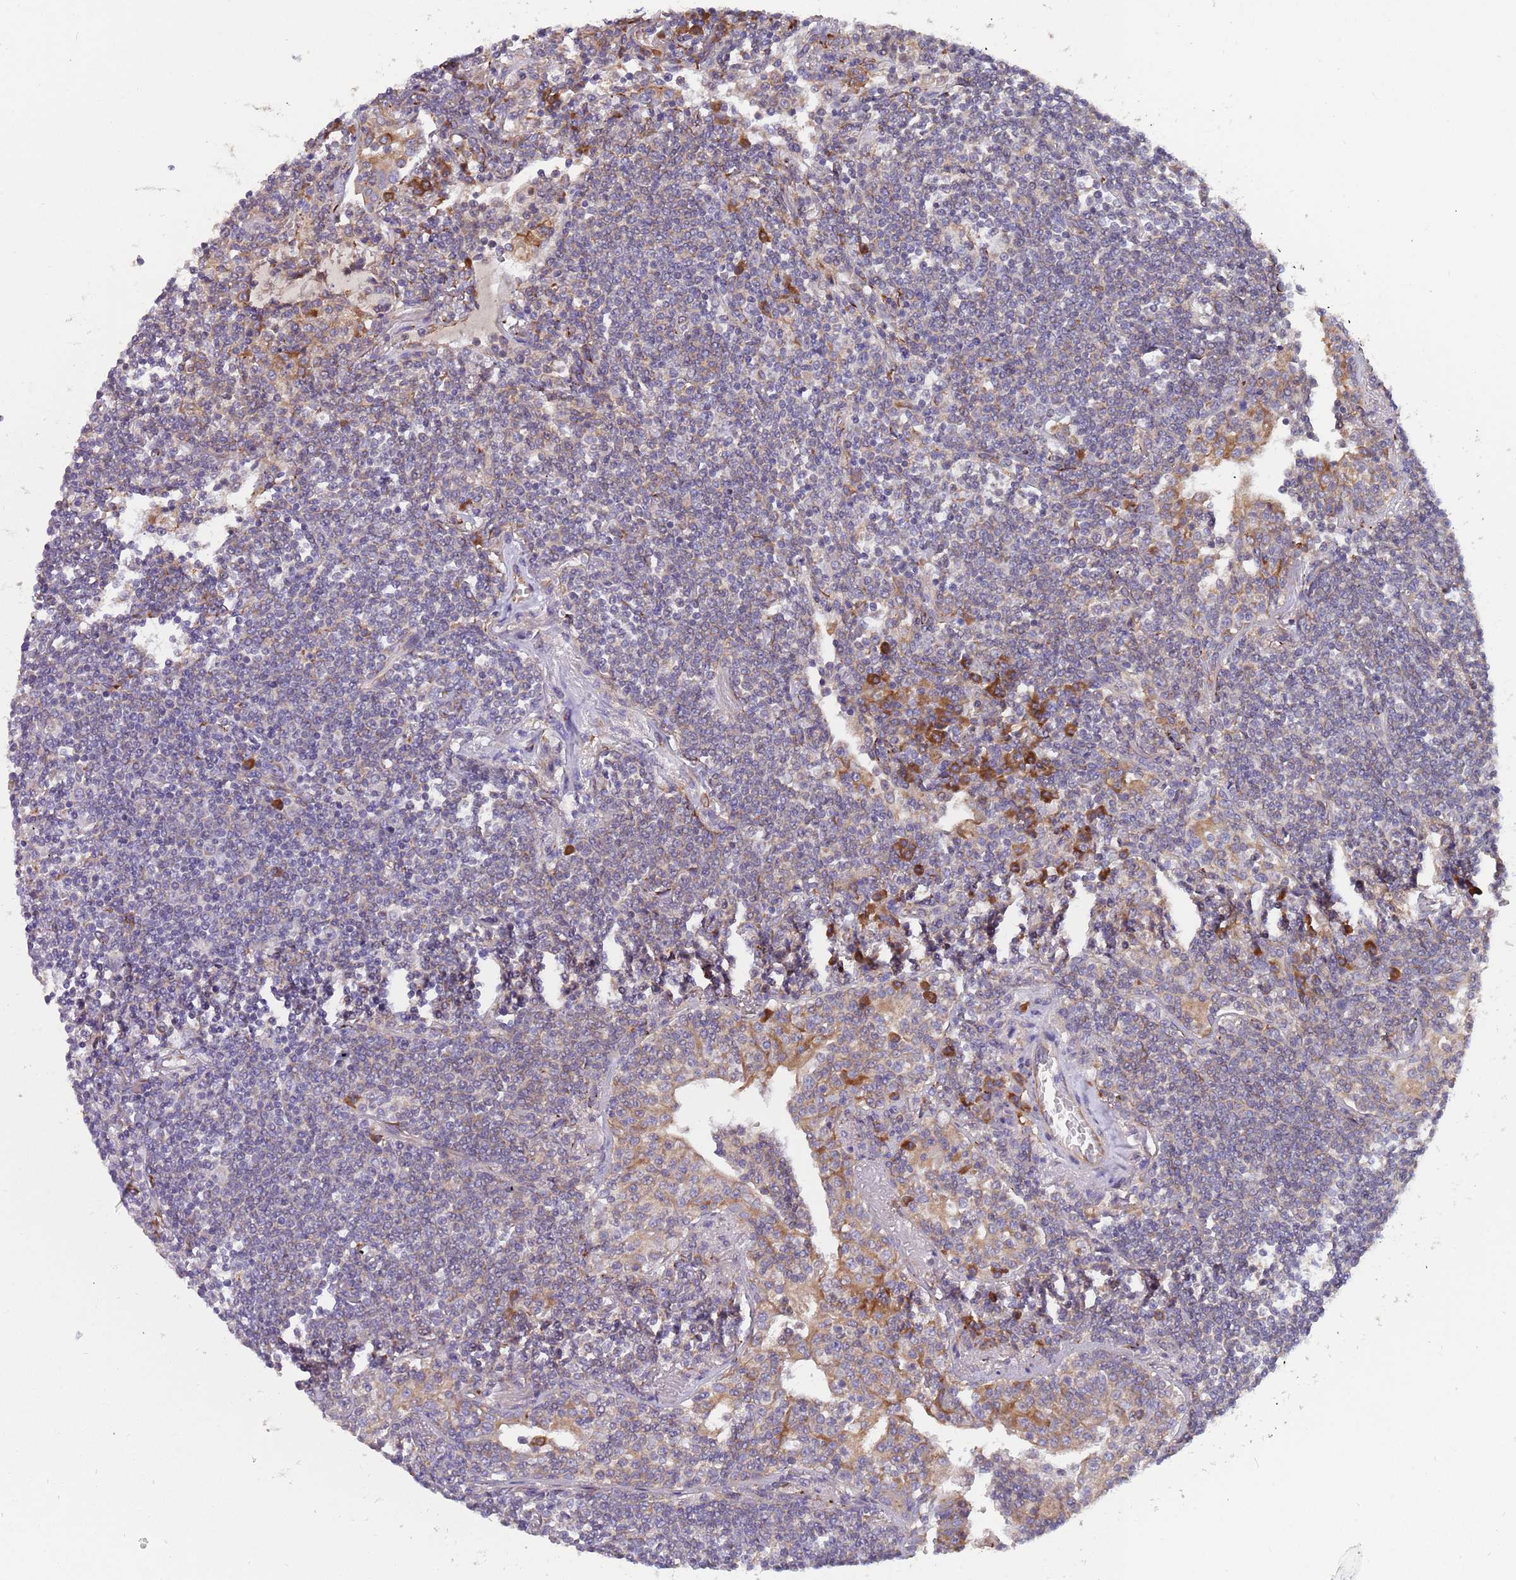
{"staining": {"intensity": "negative", "quantity": "none", "location": "none"}, "tissue": "lymphoma", "cell_type": "Tumor cells", "image_type": "cancer", "snomed": [{"axis": "morphology", "description": "Malignant lymphoma, non-Hodgkin's type, Low grade"}, {"axis": "topography", "description": "Lung"}], "caption": "A micrograph of human lymphoma is negative for staining in tumor cells. (Stains: DAB immunohistochemistry with hematoxylin counter stain, Microscopy: brightfield microscopy at high magnification).", "gene": "ARMCX6", "patient": {"sex": "female", "age": 71}}